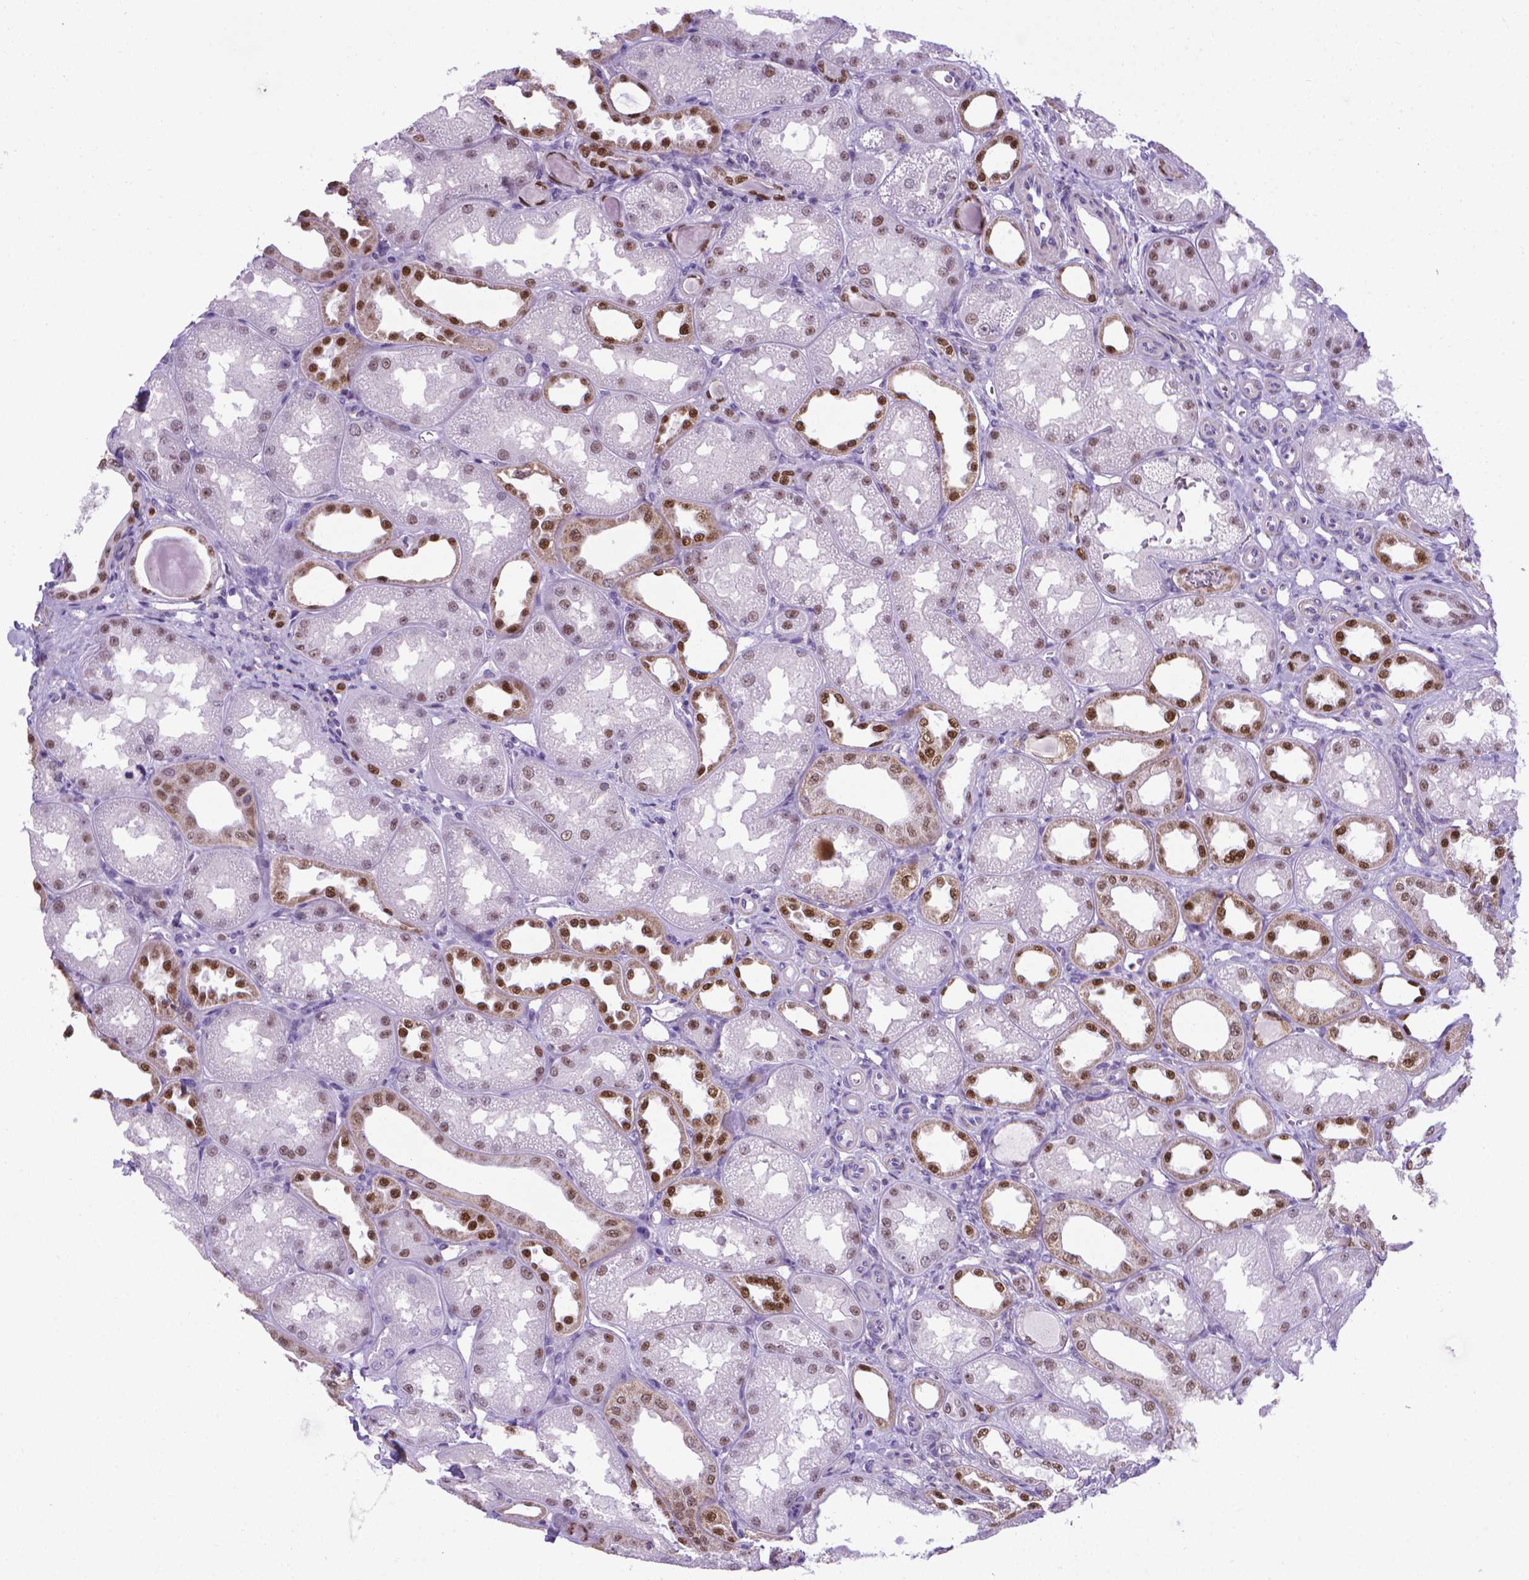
{"staining": {"intensity": "negative", "quantity": "none", "location": "none"}, "tissue": "kidney", "cell_type": "Cells in glomeruli", "image_type": "normal", "snomed": [{"axis": "morphology", "description": "Normal tissue, NOS"}, {"axis": "topography", "description": "Kidney"}], "caption": "DAB (3,3'-diaminobenzidine) immunohistochemical staining of benign kidney shows no significant expression in cells in glomeruli. The staining was performed using DAB (3,3'-diaminobenzidine) to visualize the protein expression in brown, while the nuclei were stained in blue with hematoxylin (Magnification: 20x).", "gene": "POU3F3", "patient": {"sex": "male", "age": 61}}